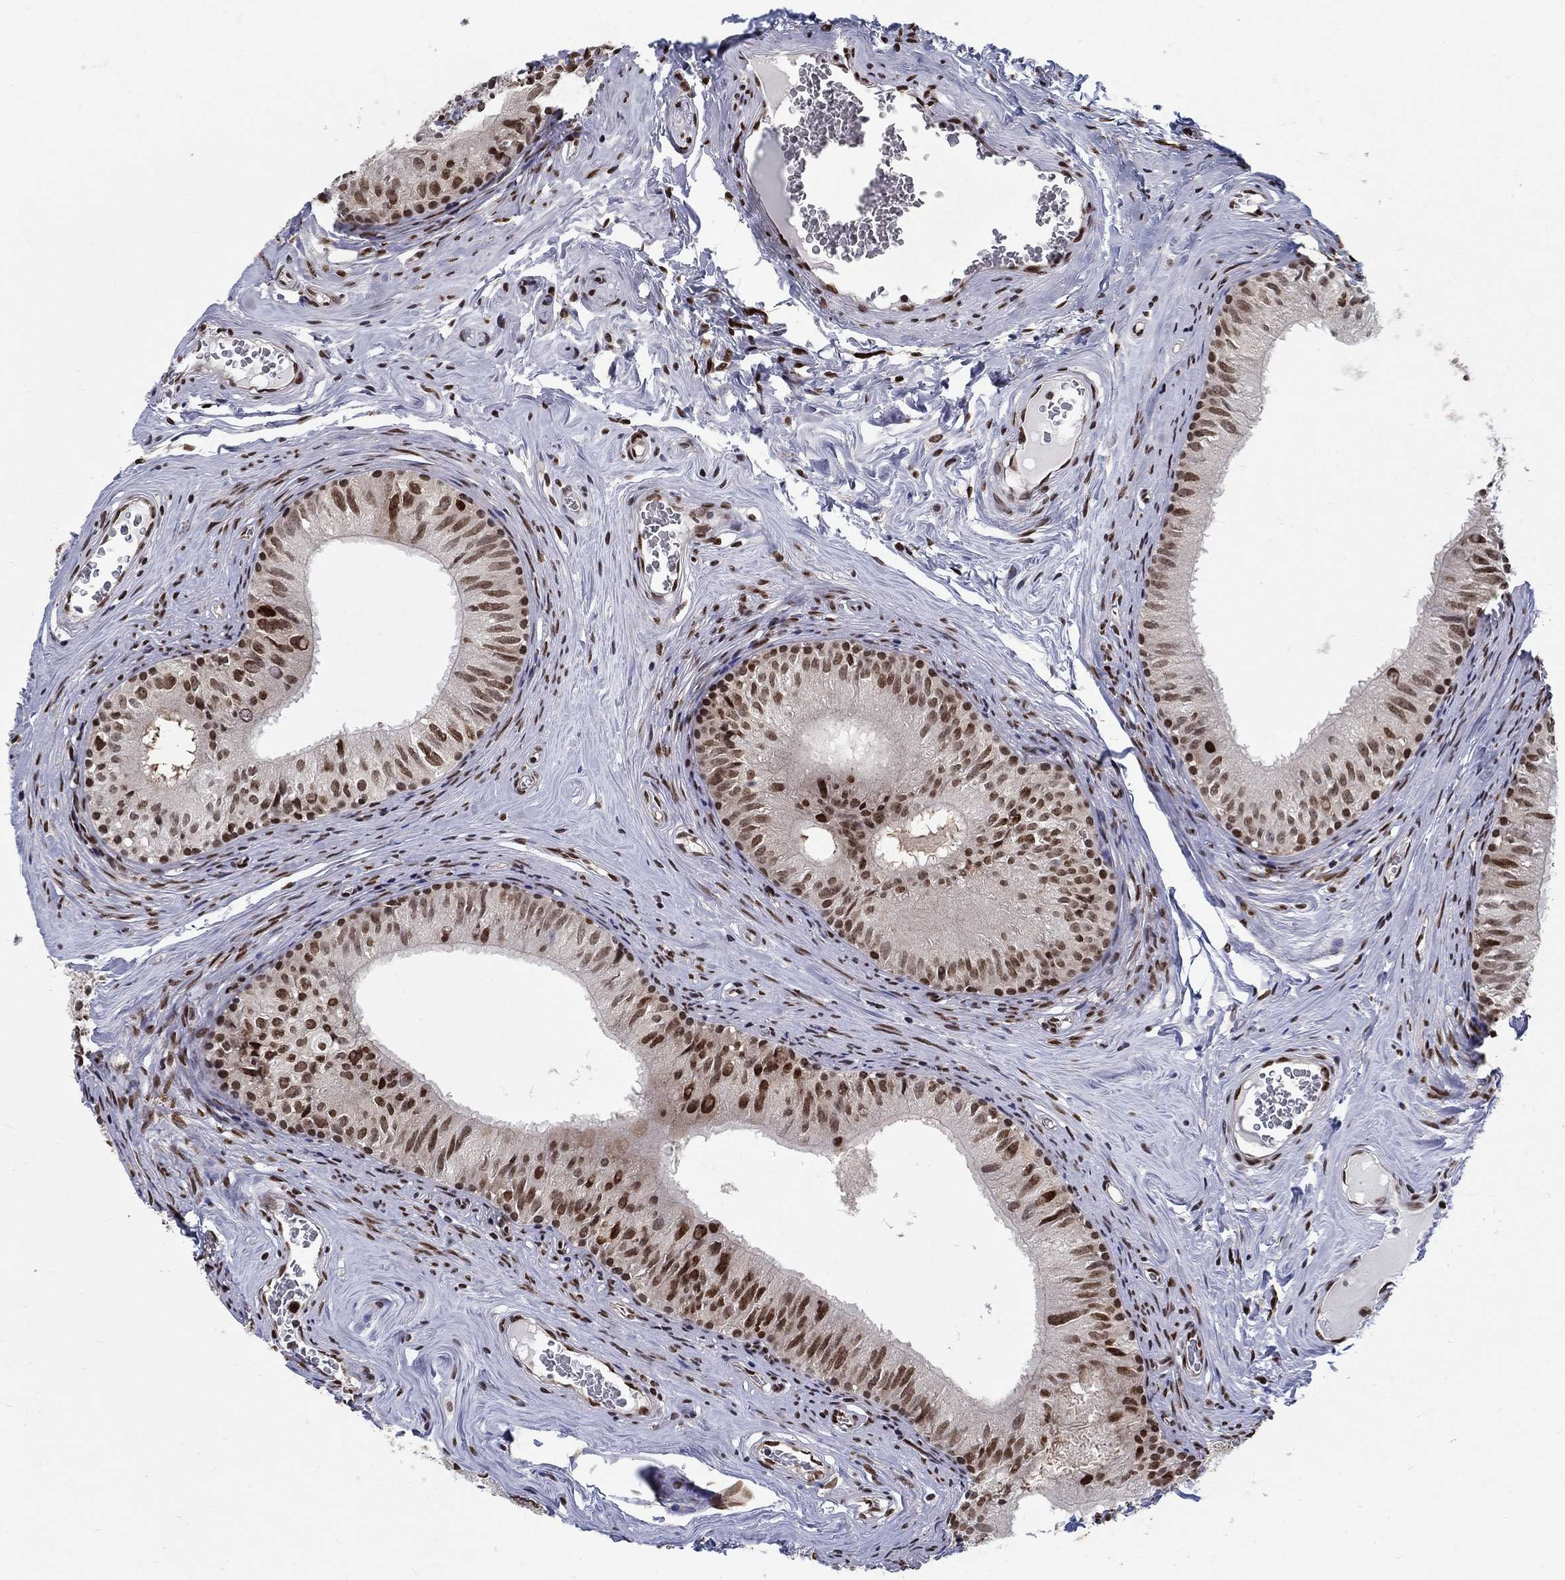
{"staining": {"intensity": "strong", "quantity": ">75%", "location": "nuclear"}, "tissue": "epididymis", "cell_type": "Glandular cells", "image_type": "normal", "snomed": [{"axis": "morphology", "description": "Normal tissue, NOS"}, {"axis": "topography", "description": "Epididymis"}], "caption": "Protein staining of benign epididymis shows strong nuclear positivity in approximately >75% of glandular cells.", "gene": "CENPE", "patient": {"sex": "male", "age": 52}}